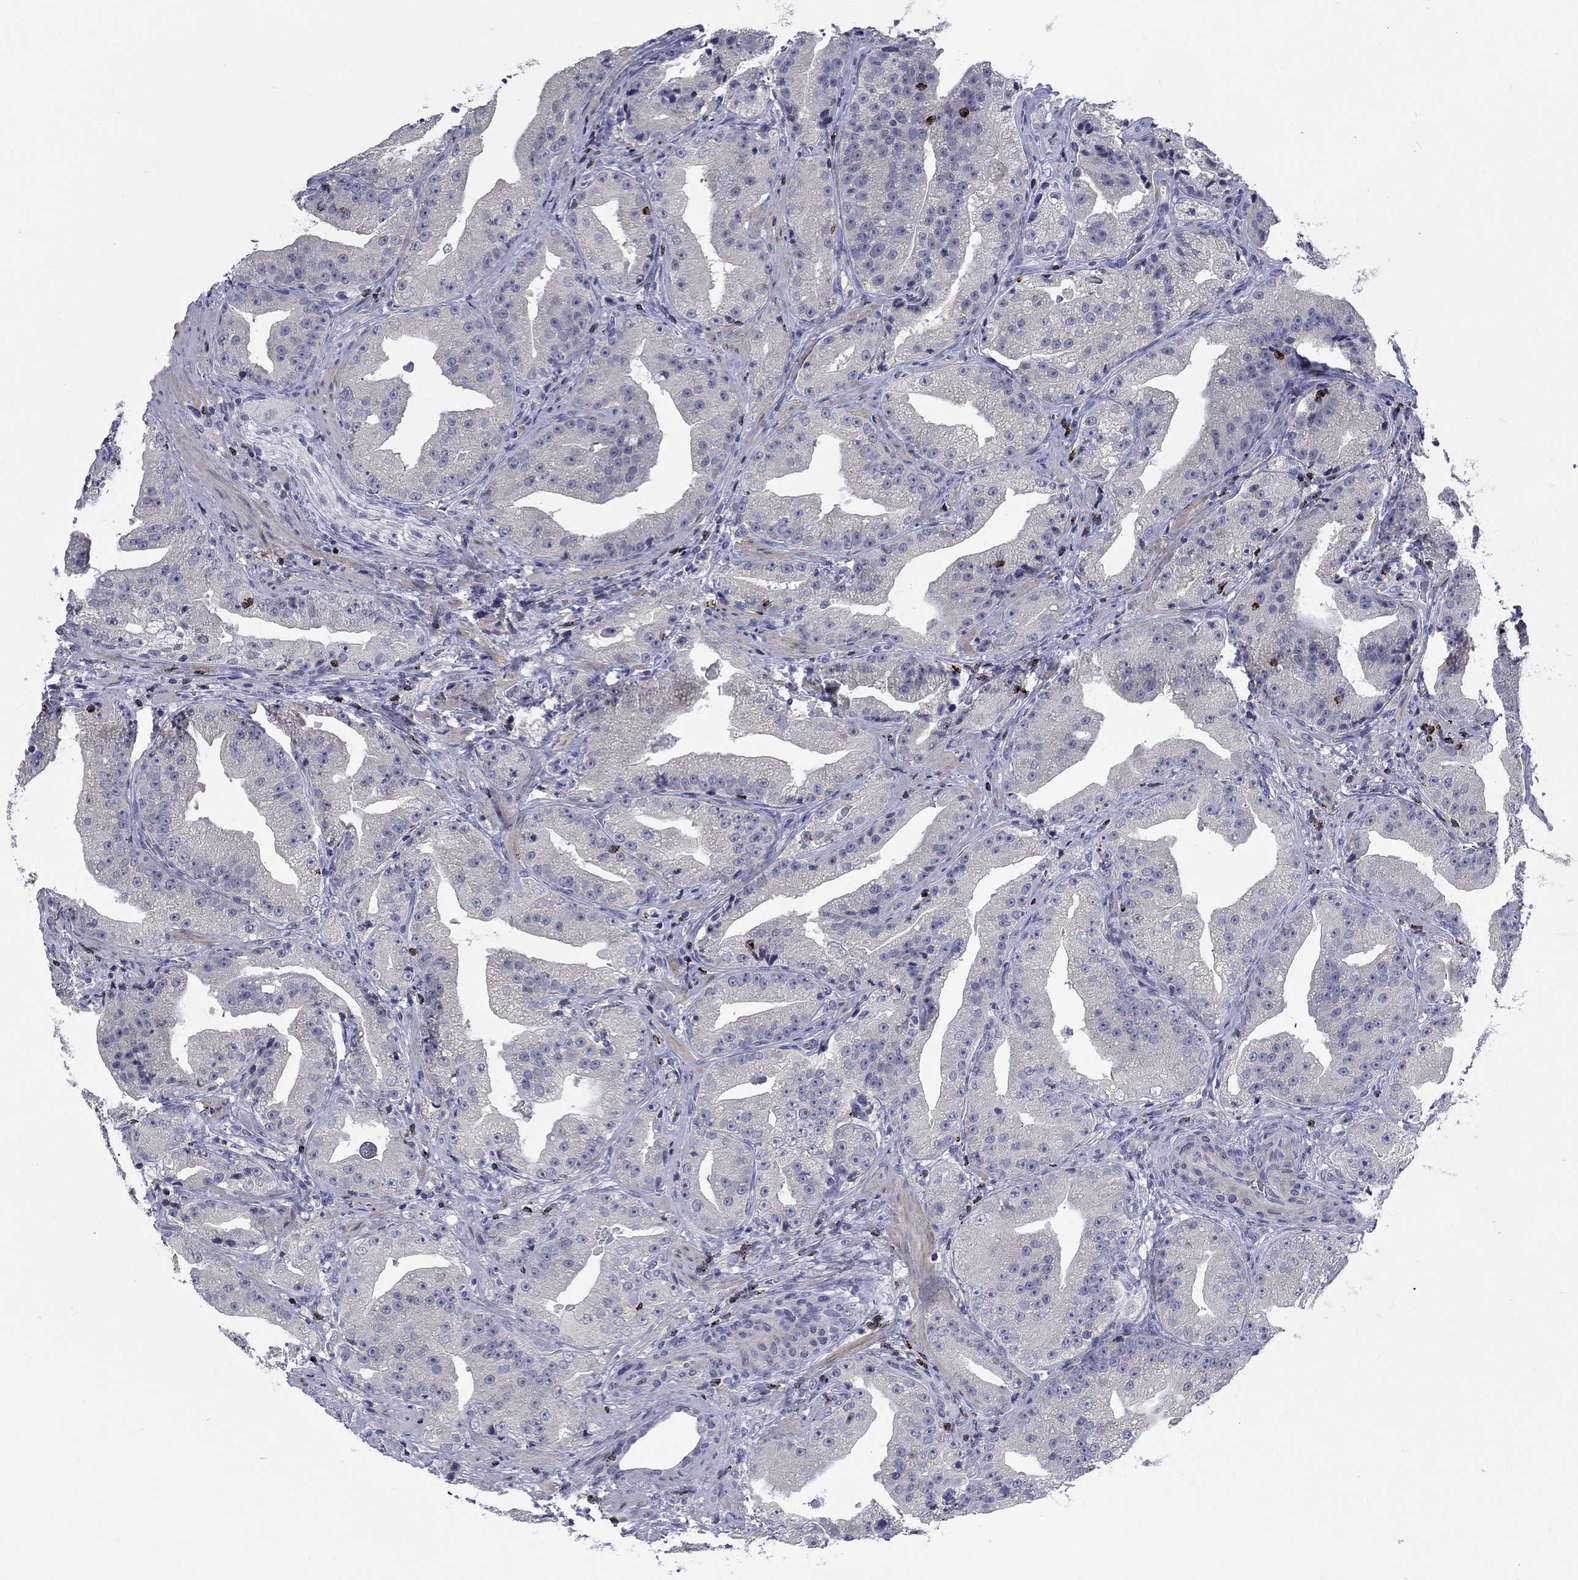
{"staining": {"intensity": "negative", "quantity": "none", "location": "none"}, "tissue": "prostate cancer", "cell_type": "Tumor cells", "image_type": "cancer", "snomed": [{"axis": "morphology", "description": "Adenocarcinoma, Low grade"}, {"axis": "topography", "description": "Prostate"}], "caption": "High power microscopy micrograph of an immunohistochemistry (IHC) micrograph of prostate adenocarcinoma (low-grade), revealing no significant expression in tumor cells.", "gene": "GZMA", "patient": {"sex": "male", "age": 62}}